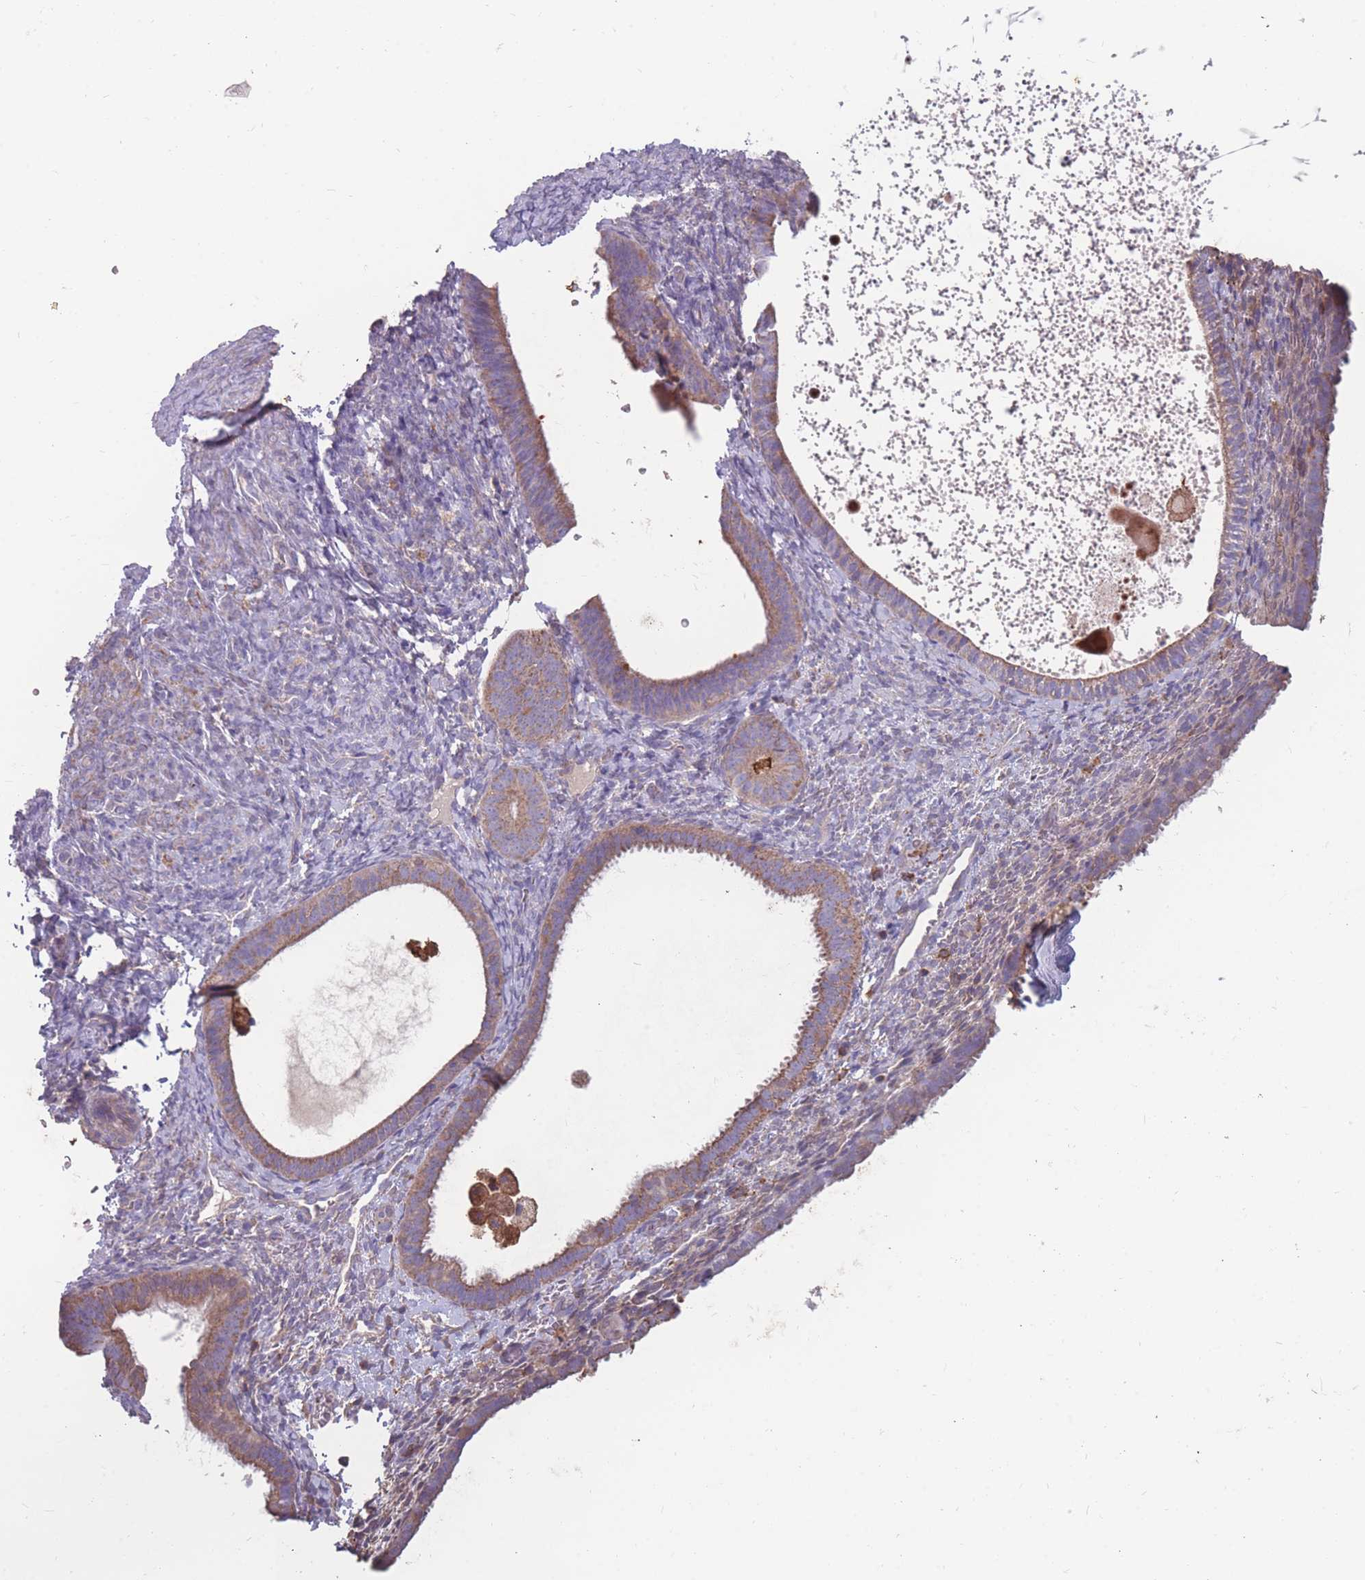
{"staining": {"intensity": "weak", "quantity": "<25%", "location": "cytoplasmic/membranous"}, "tissue": "endometrium", "cell_type": "Cells in endometrial stroma", "image_type": "normal", "snomed": [{"axis": "morphology", "description": "Normal tissue, NOS"}, {"axis": "topography", "description": "Endometrium"}], "caption": "IHC of benign endometrium exhibits no staining in cells in endometrial stroma. The staining was performed using DAB to visualize the protein expression in brown, while the nuclei were stained in blue with hematoxylin (Magnification: 20x).", "gene": "CD33", "patient": {"sex": "female", "age": 65}}